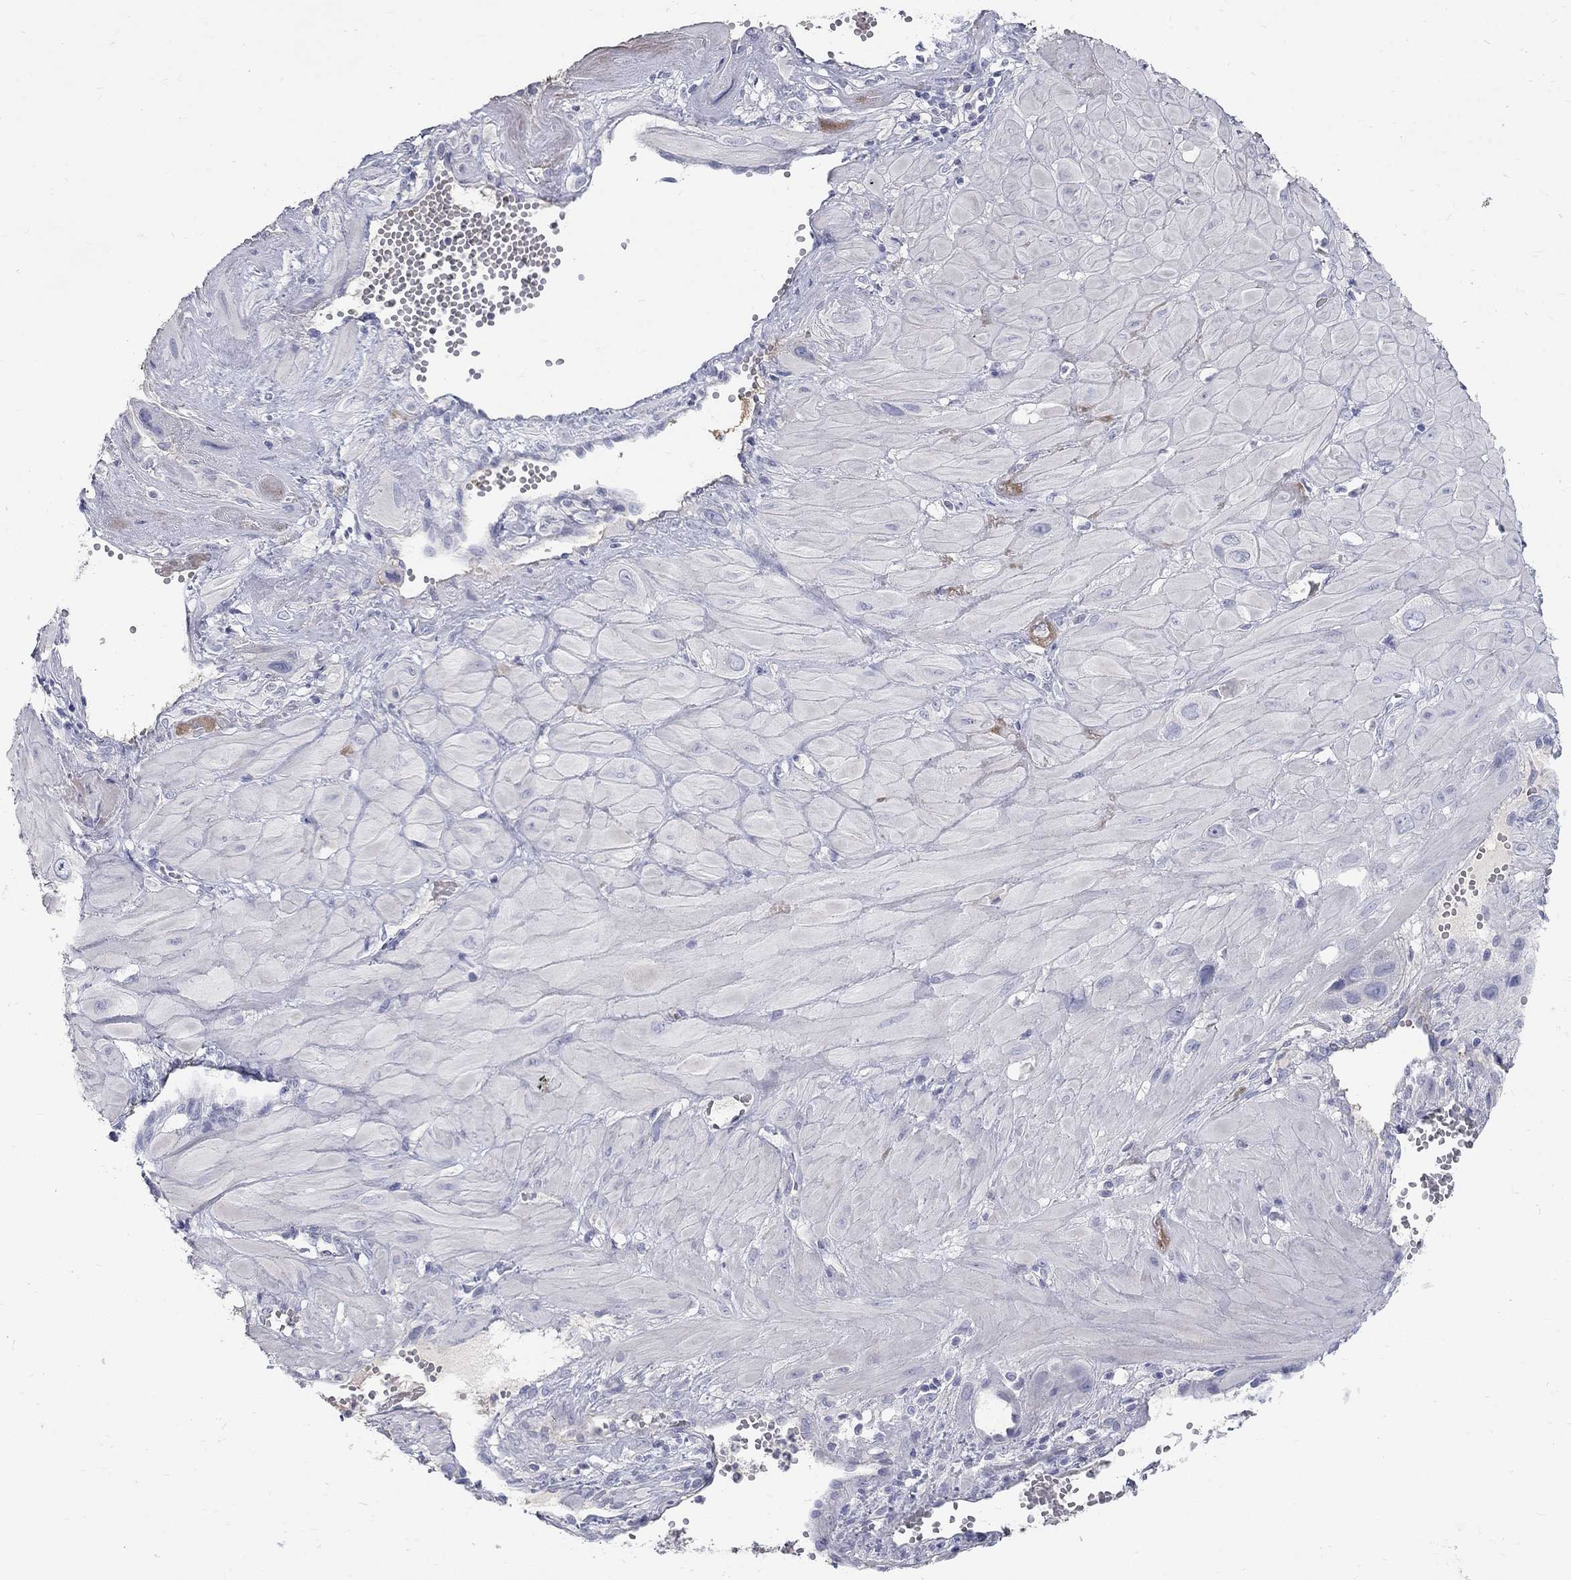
{"staining": {"intensity": "negative", "quantity": "none", "location": "none"}, "tissue": "cervical cancer", "cell_type": "Tumor cells", "image_type": "cancer", "snomed": [{"axis": "morphology", "description": "Squamous cell carcinoma, NOS"}, {"axis": "topography", "description": "Cervix"}], "caption": "This photomicrograph is of cervical cancer stained with immunohistochemistry to label a protein in brown with the nuclei are counter-stained blue. There is no staining in tumor cells.", "gene": "PTH1R", "patient": {"sex": "female", "age": 34}}